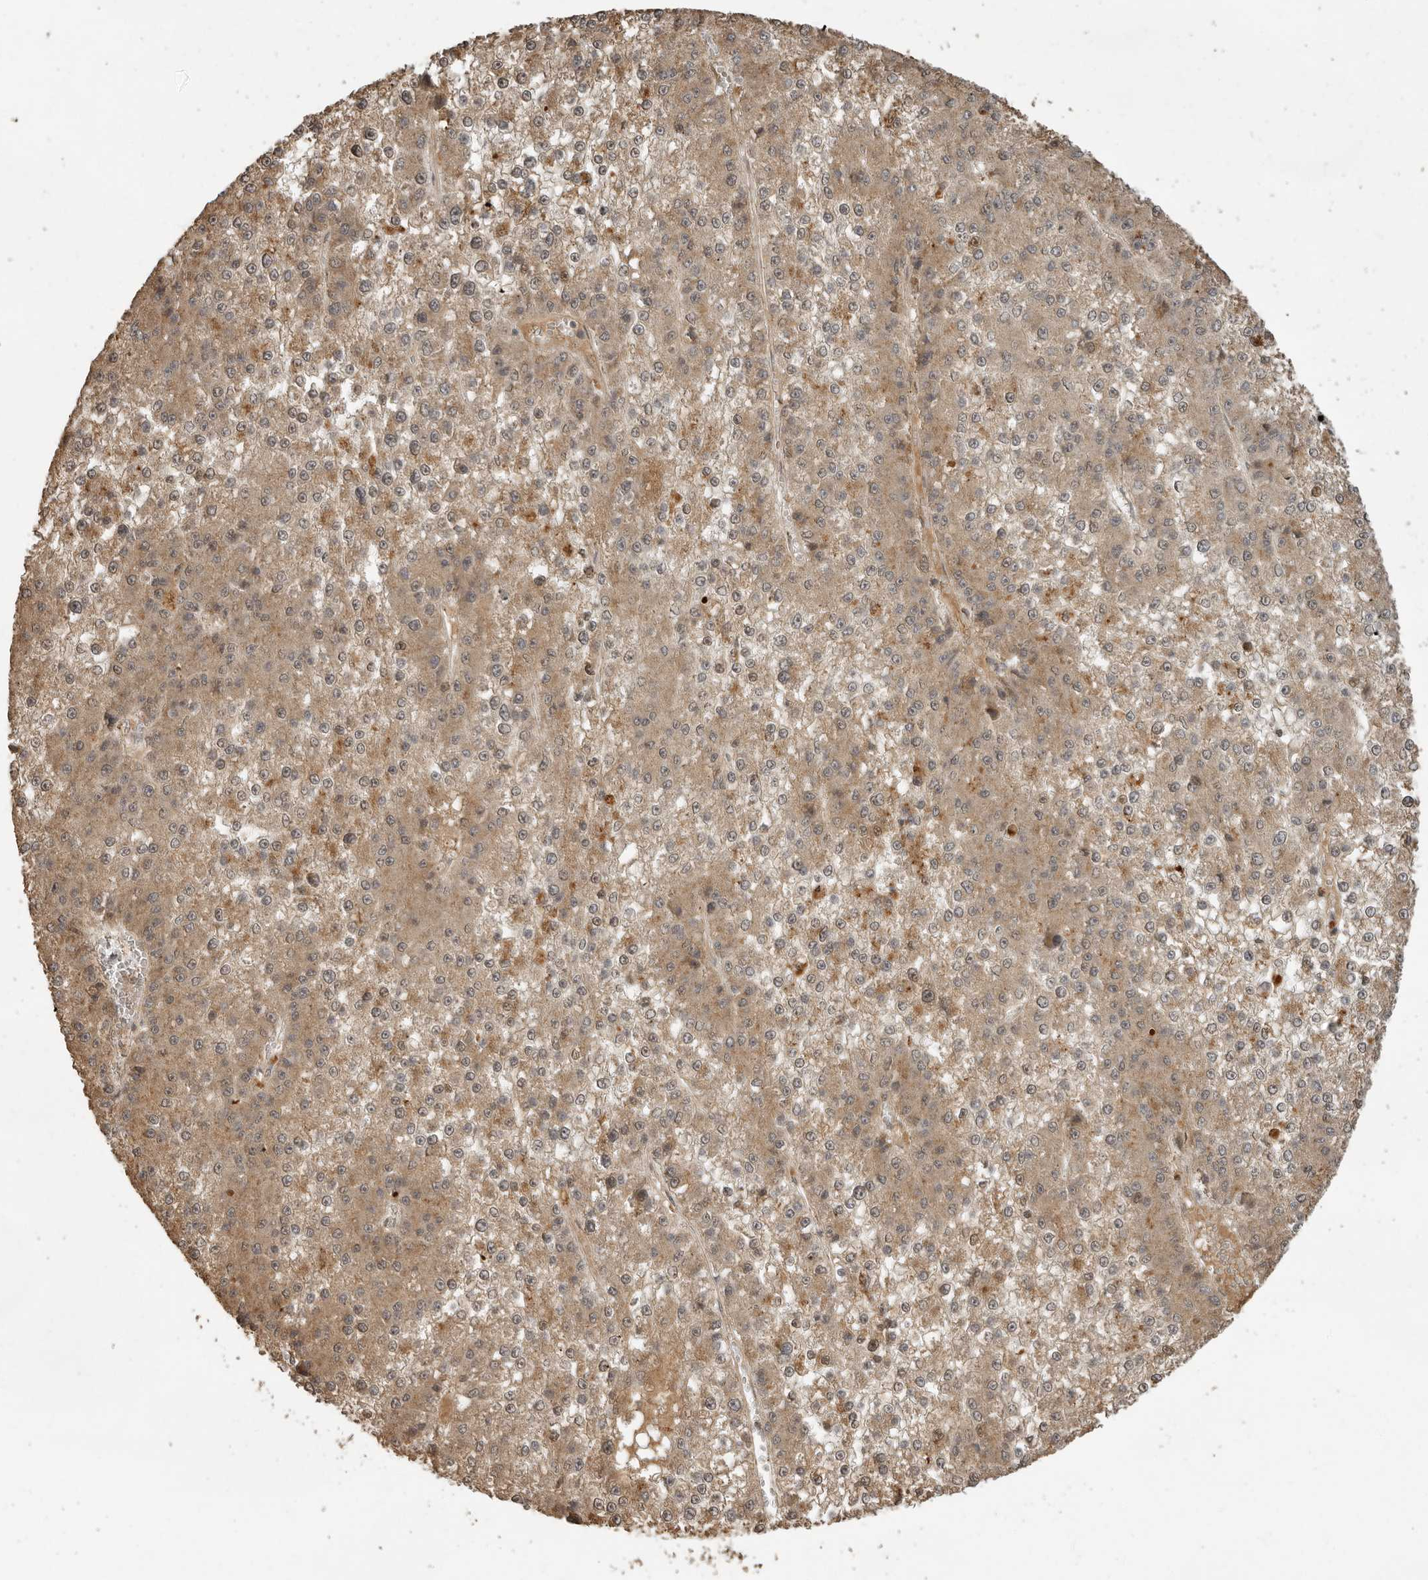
{"staining": {"intensity": "moderate", "quantity": ">75%", "location": "cytoplasmic/membranous"}, "tissue": "liver cancer", "cell_type": "Tumor cells", "image_type": "cancer", "snomed": [{"axis": "morphology", "description": "Carcinoma, Hepatocellular, NOS"}, {"axis": "topography", "description": "Liver"}], "caption": "Protein expression analysis of human hepatocellular carcinoma (liver) reveals moderate cytoplasmic/membranous expression in approximately >75% of tumor cells.", "gene": "CTF1", "patient": {"sex": "female", "age": 73}}